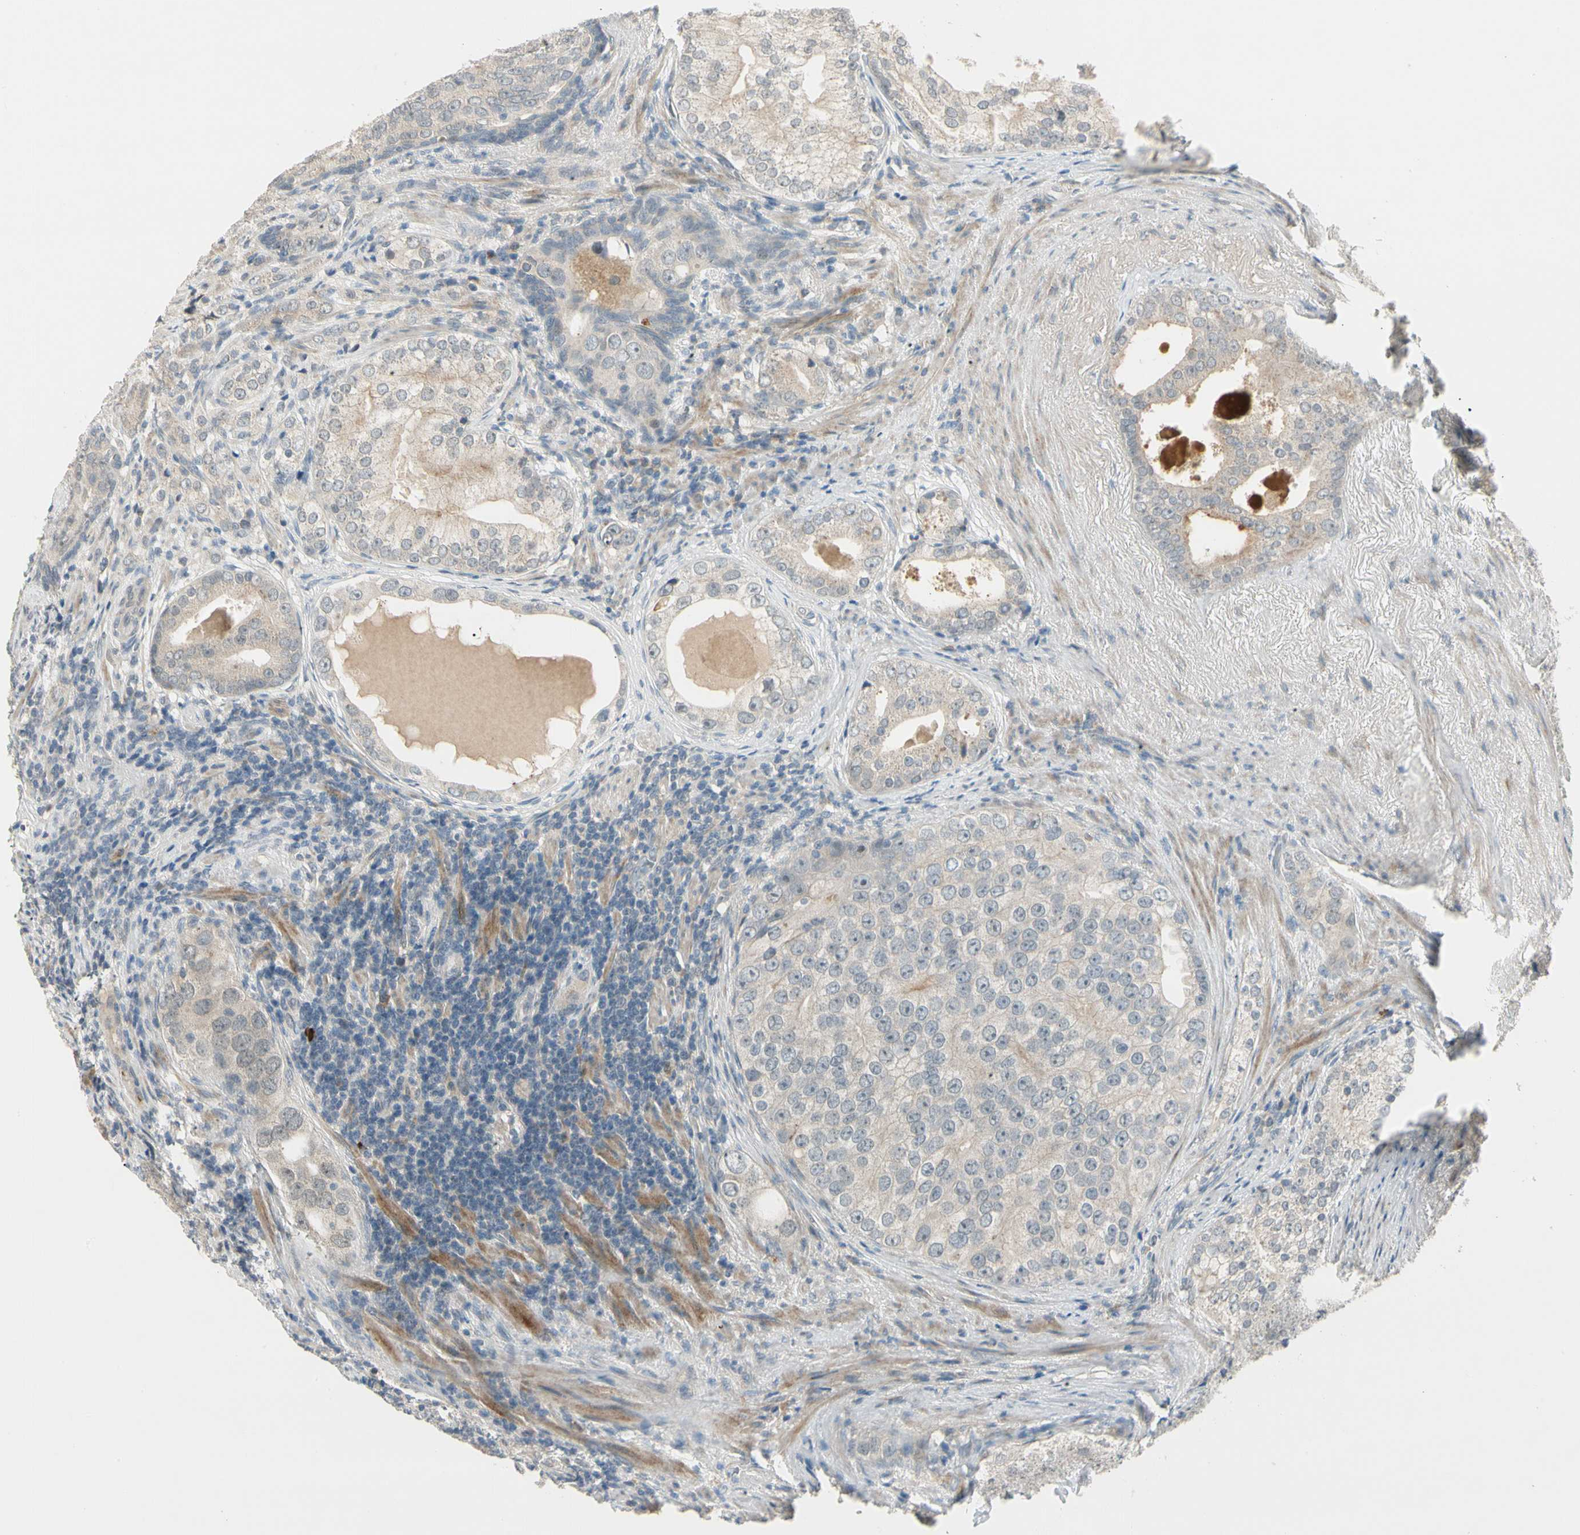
{"staining": {"intensity": "weak", "quantity": "25%-75%", "location": "cytoplasmic/membranous"}, "tissue": "prostate cancer", "cell_type": "Tumor cells", "image_type": "cancer", "snomed": [{"axis": "morphology", "description": "Adenocarcinoma, High grade"}, {"axis": "topography", "description": "Prostate"}], "caption": "Immunohistochemical staining of prostate cancer (high-grade adenocarcinoma) demonstrates weak cytoplasmic/membranous protein positivity in approximately 25%-75% of tumor cells.", "gene": "PCDHB15", "patient": {"sex": "male", "age": 66}}